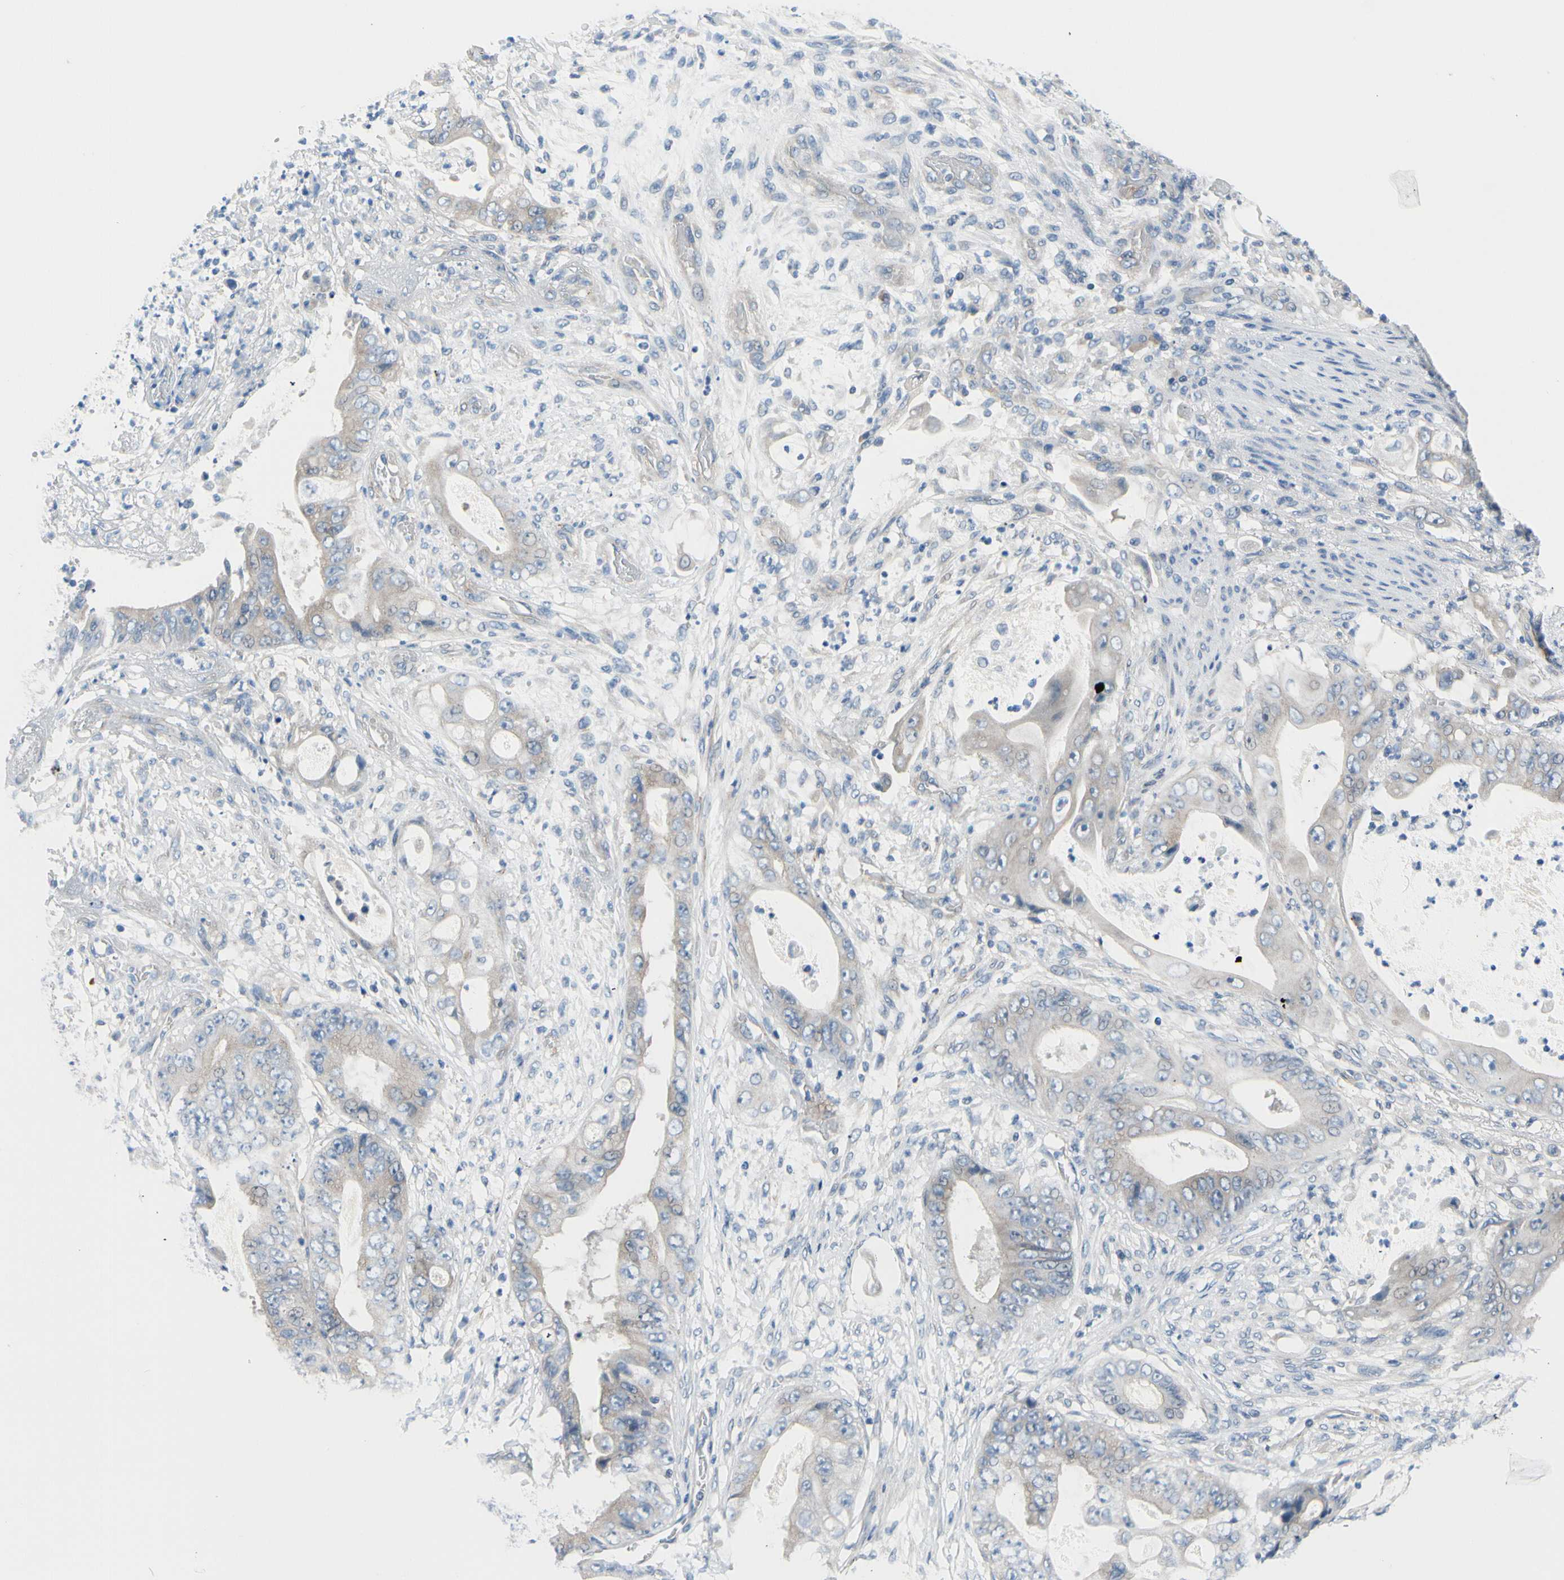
{"staining": {"intensity": "weak", "quantity": "25%-75%", "location": "cytoplasmic/membranous"}, "tissue": "stomach cancer", "cell_type": "Tumor cells", "image_type": "cancer", "snomed": [{"axis": "morphology", "description": "Adenocarcinoma, NOS"}, {"axis": "topography", "description": "Stomach"}], "caption": "Weak cytoplasmic/membranous expression for a protein is present in about 25%-75% of tumor cells of adenocarcinoma (stomach) using immunohistochemistry (IHC).", "gene": "FCER2", "patient": {"sex": "female", "age": 73}}